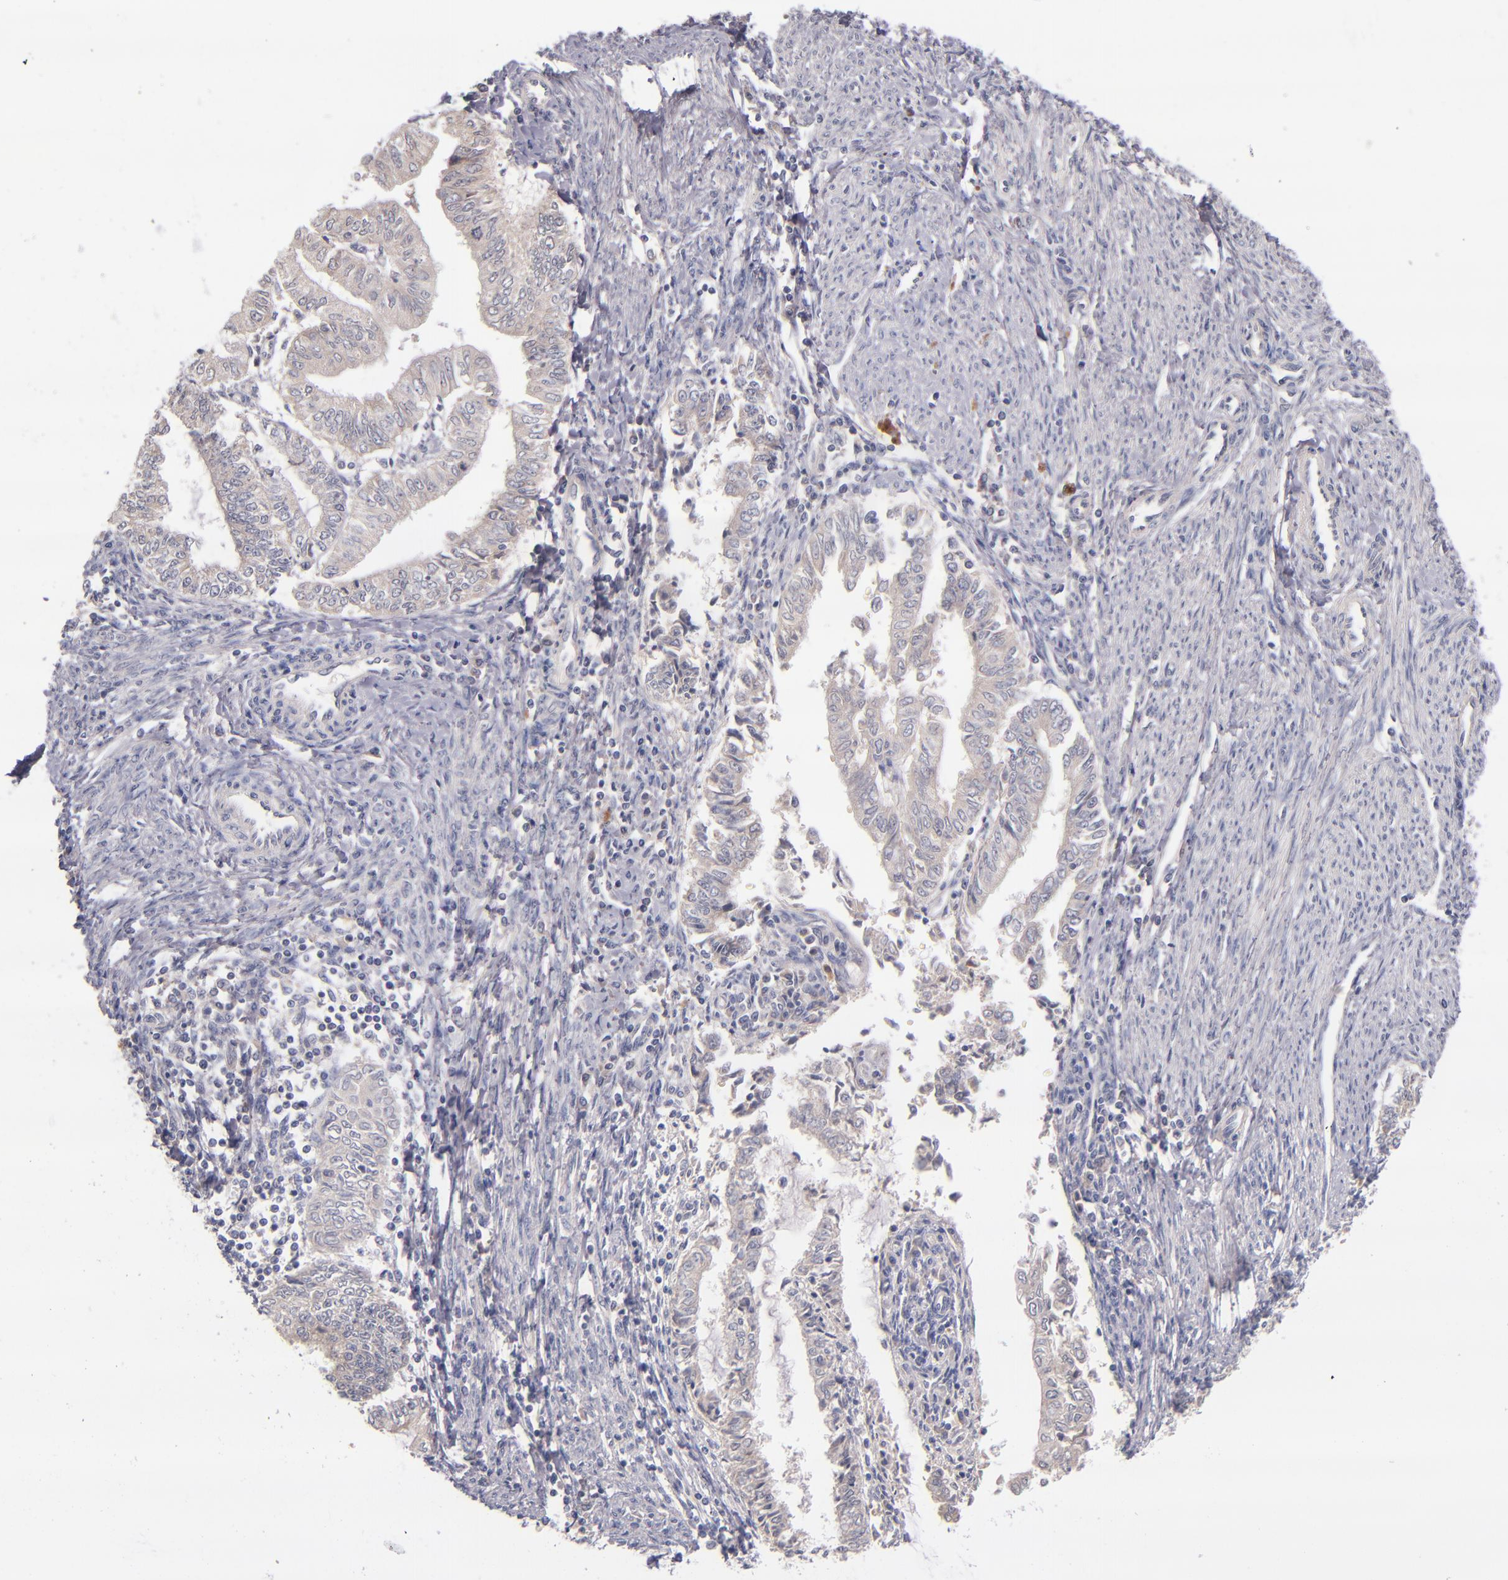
{"staining": {"intensity": "weak", "quantity": "25%-75%", "location": "cytoplasmic/membranous"}, "tissue": "endometrial cancer", "cell_type": "Tumor cells", "image_type": "cancer", "snomed": [{"axis": "morphology", "description": "Adenocarcinoma, NOS"}, {"axis": "topography", "description": "Endometrium"}], "caption": "A high-resolution photomicrograph shows IHC staining of endometrial cancer, which demonstrates weak cytoplasmic/membranous staining in about 25%-75% of tumor cells.", "gene": "TSC2", "patient": {"sex": "female", "age": 66}}